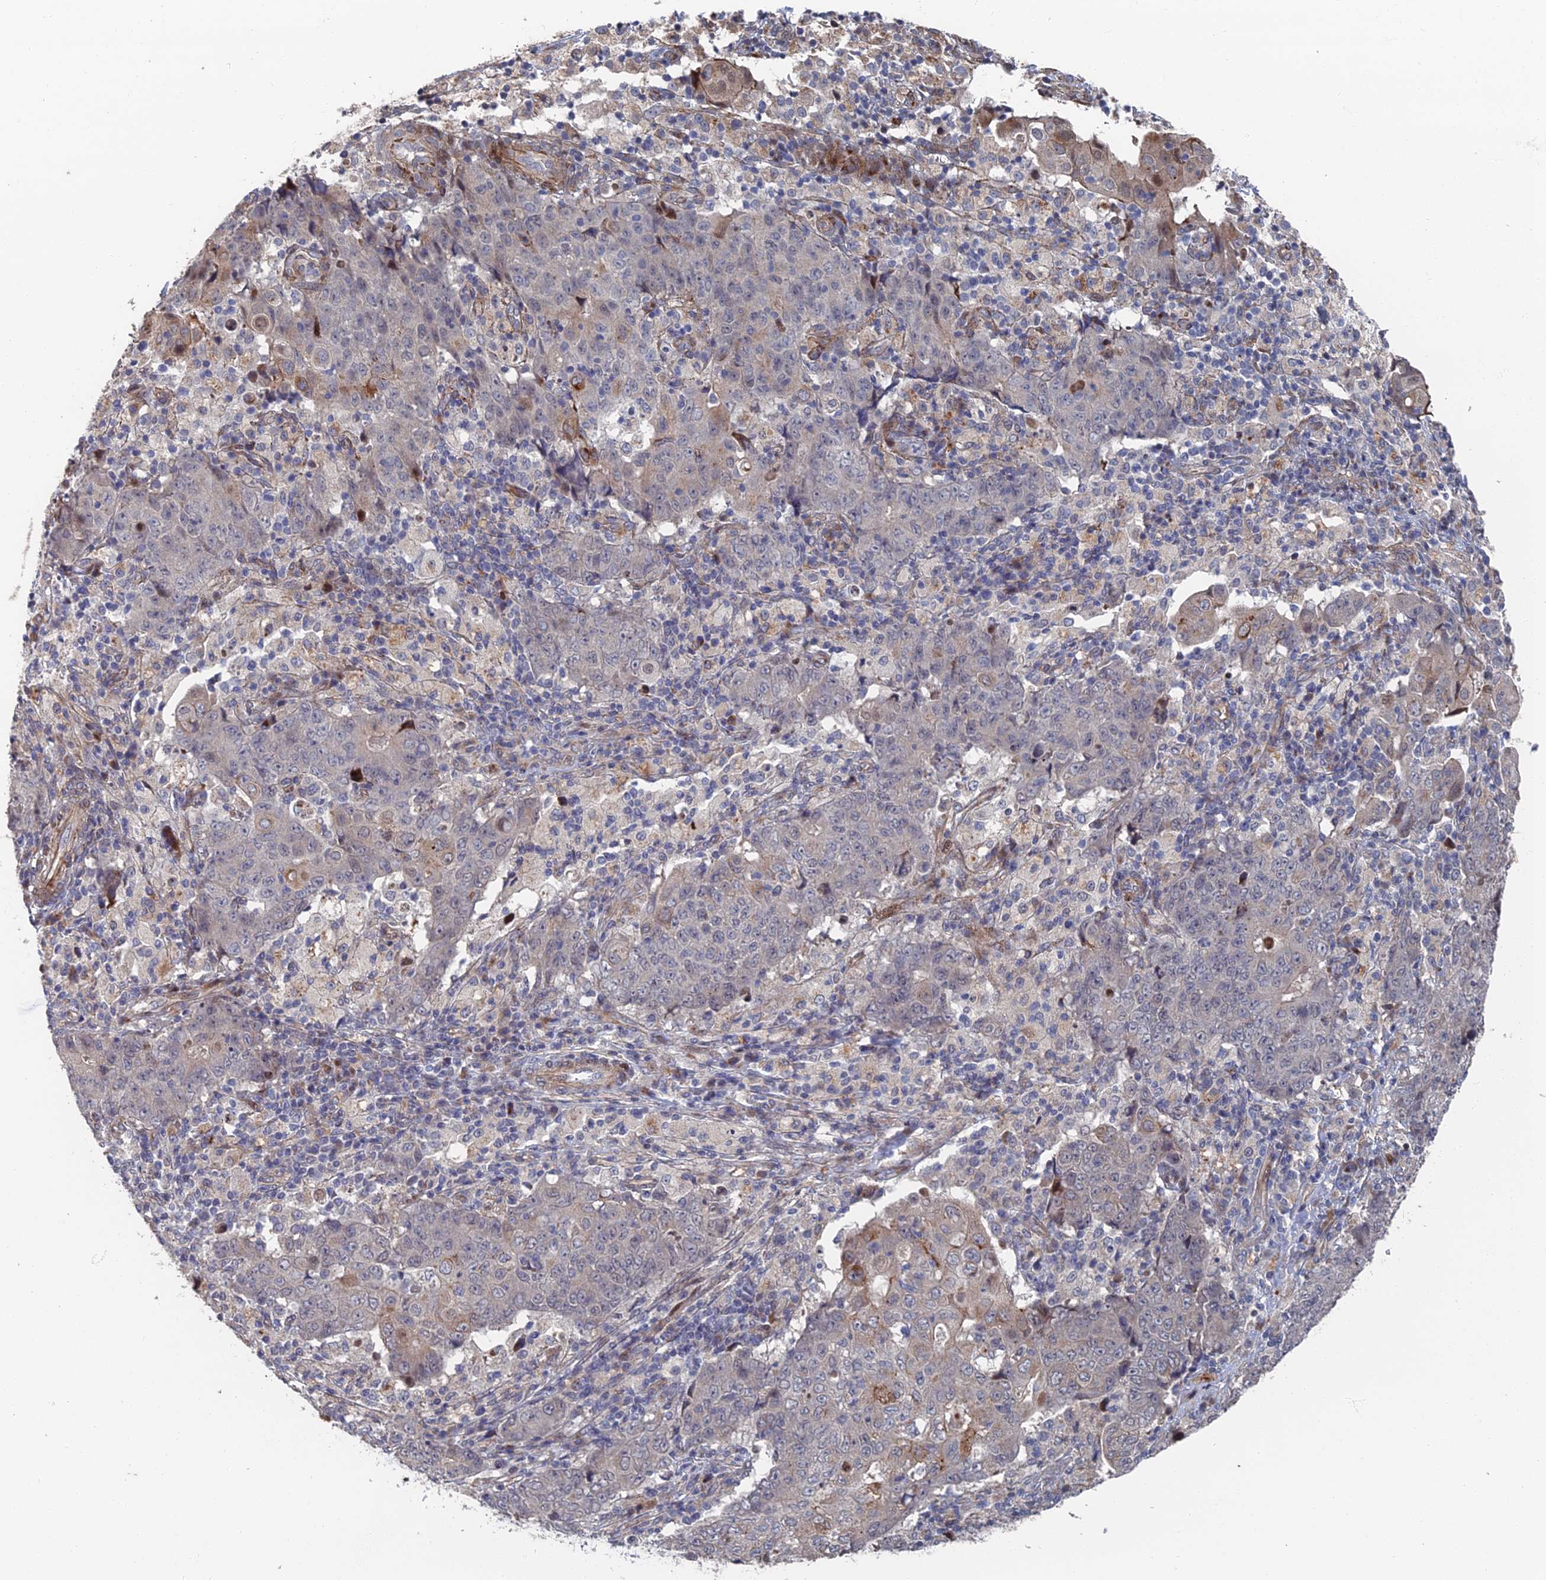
{"staining": {"intensity": "negative", "quantity": "none", "location": "none"}, "tissue": "ovarian cancer", "cell_type": "Tumor cells", "image_type": "cancer", "snomed": [{"axis": "morphology", "description": "Carcinoma, endometroid"}, {"axis": "topography", "description": "Ovary"}], "caption": "Immunohistochemistry micrograph of neoplastic tissue: human endometroid carcinoma (ovarian) stained with DAB (3,3'-diaminobenzidine) exhibits no significant protein staining in tumor cells.", "gene": "GTF2IRD1", "patient": {"sex": "female", "age": 42}}